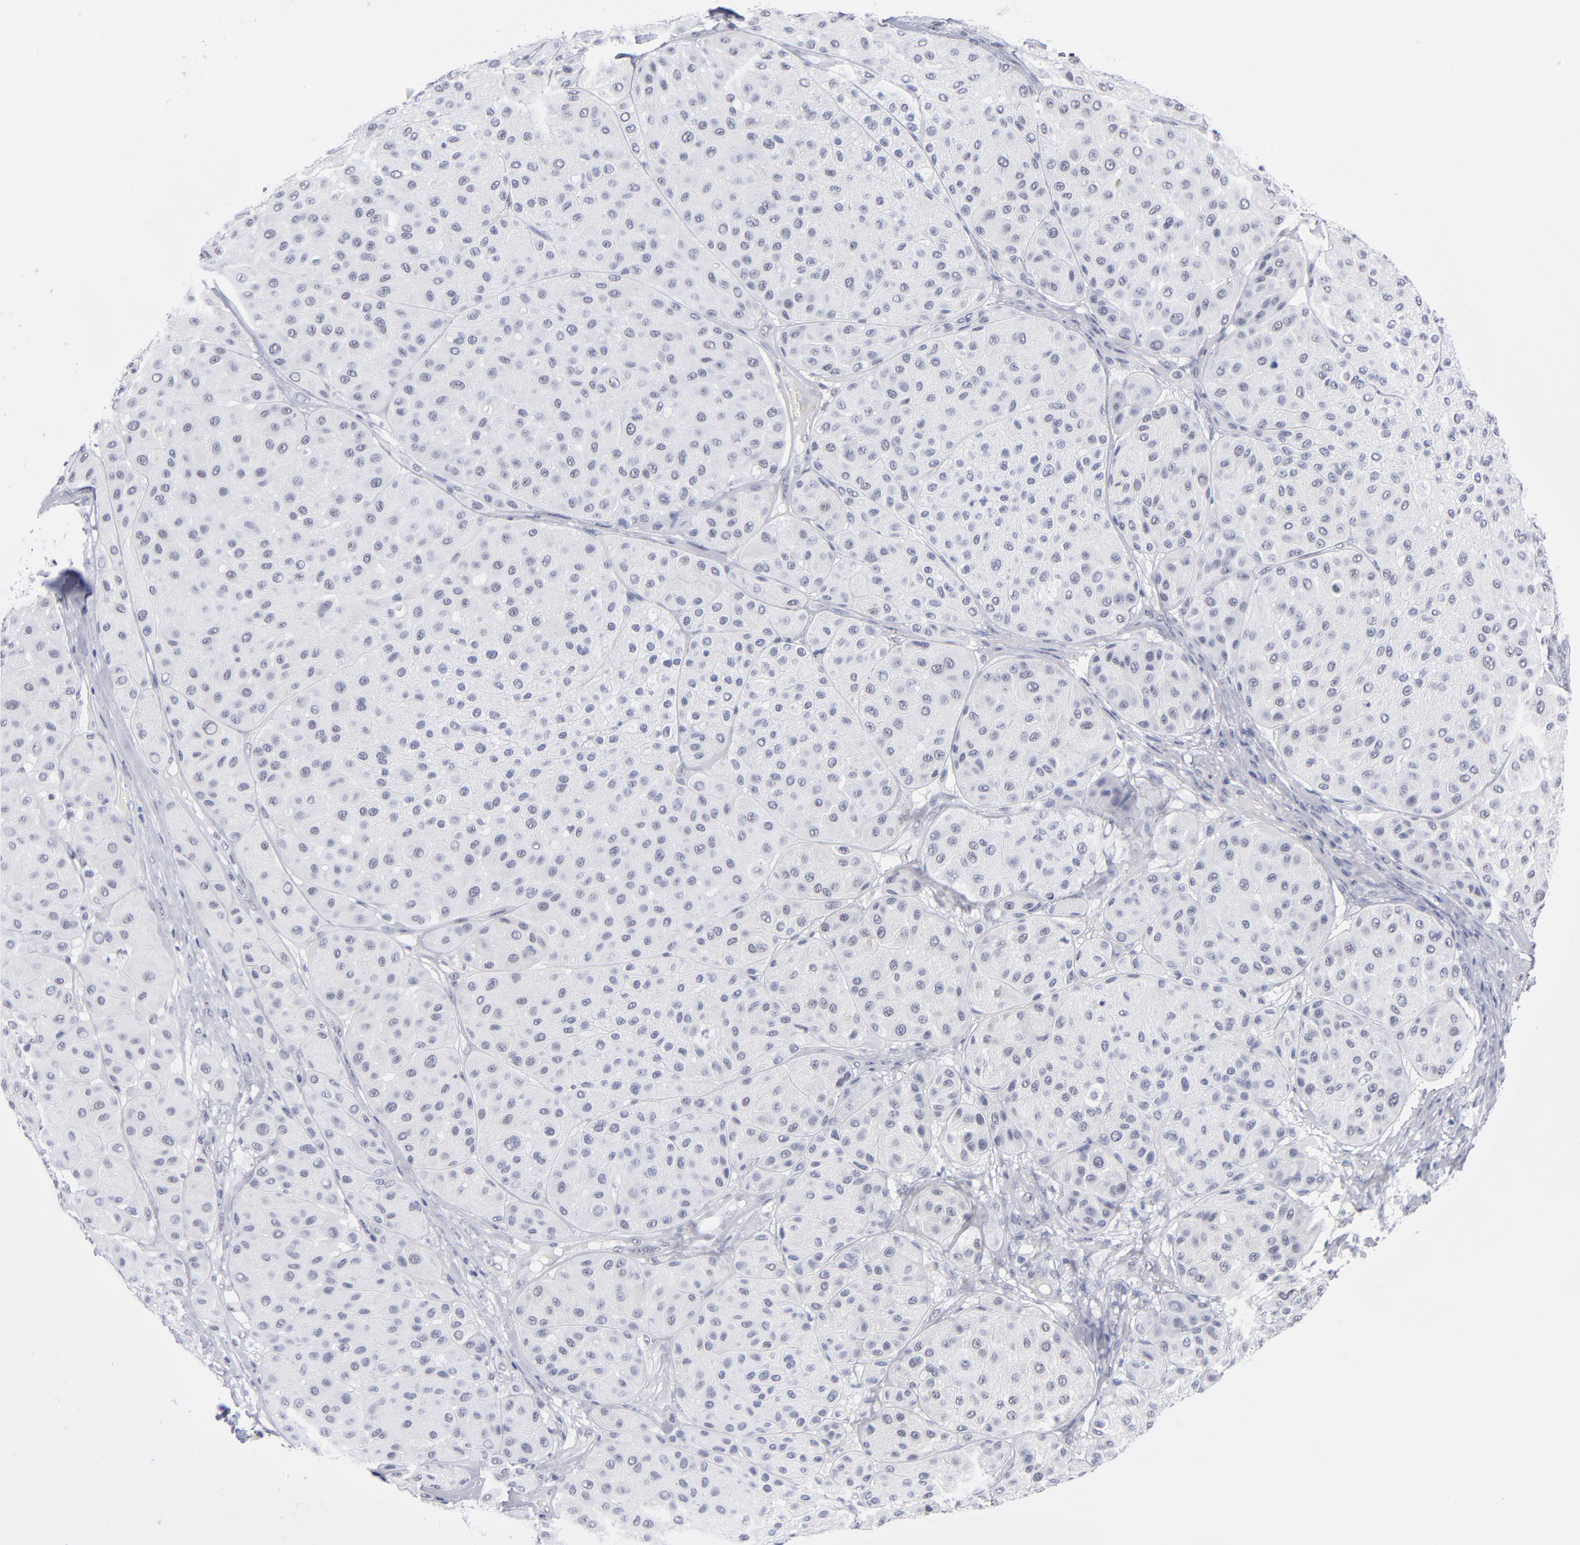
{"staining": {"intensity": "negative", "quantity": "none", "location": "none"}, "tissue": "melanoma", "cell_type": "Tumor cells", "image_type": "cancer", "snomed": [{"axis": "morphology", "description": "Normal tissue, NOS"}, {"axis": "morphology", "description": "Malignant melanoma, Metastatic site"}, {"axis": "topography", "description": "Skin"}], "caption": "This is an immunohistochemistry (IHC) image of human melanoma. There is no staining in tumor cells.", "gene": "SNRPB", "patient": {"sex": "male", "age": 41}}